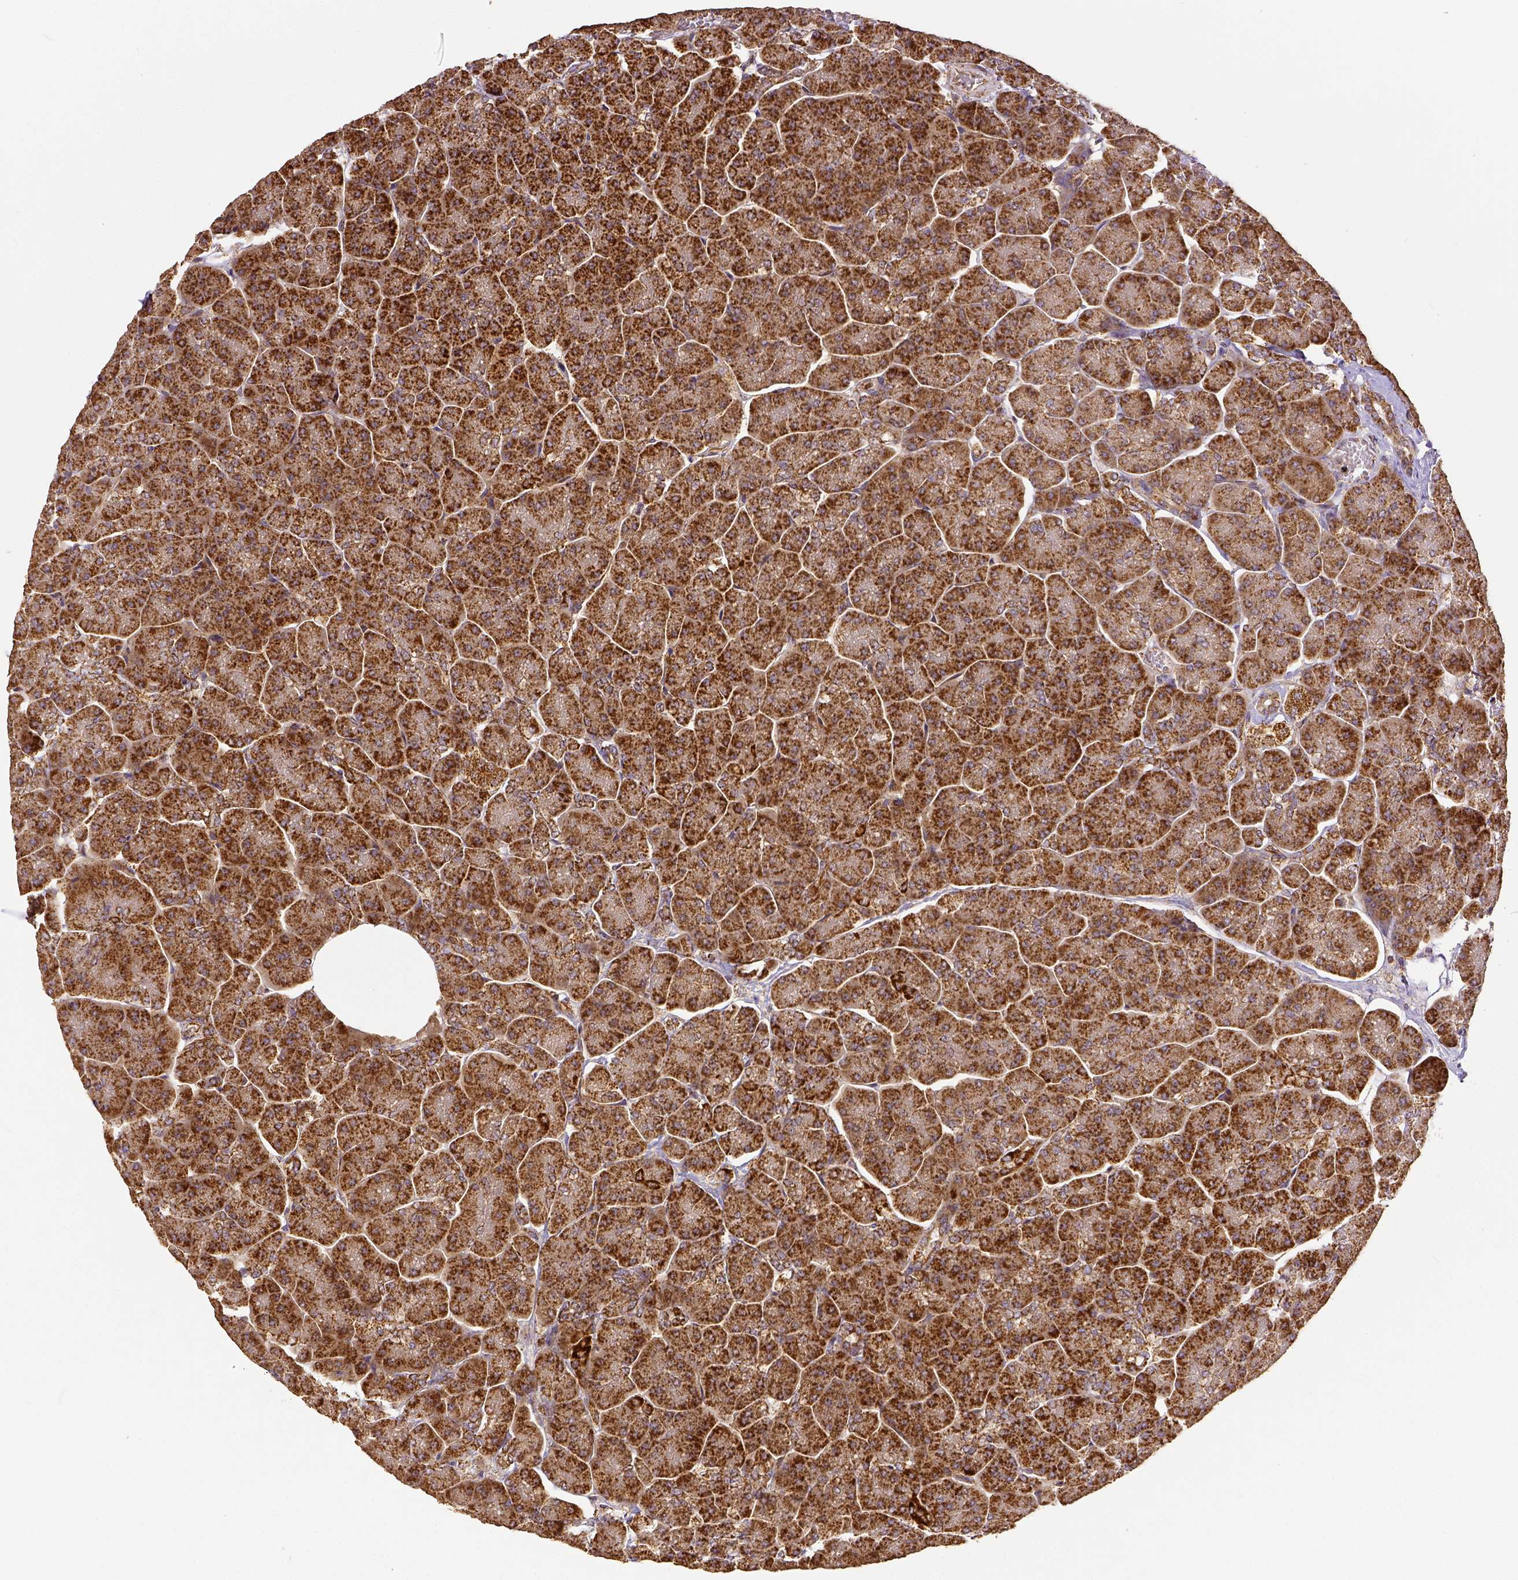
{"staining": {"intensity": "strong", "quantity": ">75%", "location": "cytoplasmic/membranous"}, "tissue": "pancreas", "cell_type": "Exocrine glandular cells", "image_type": "normal", "snomed": [{"axis": "morphology", "description": "Normal tissue, NOS"}, {"axis": "topography", "description": "Pancreas"}, {"axis": "topography", "description": "Peripheral nerve tissue"}], "caption": "Immunohistochemical staining of benign pancreas shows >75% levels of strong cytoplasmic/membranous protein positivity in approximately >75% of exocrine glandular cells. Using DAB (brown) and hematoxylin (blue) stains, captured at high magnification using brightfield microscopy.", "gene": "SDHB", "patient": {"sex": "male", "age": 54}}